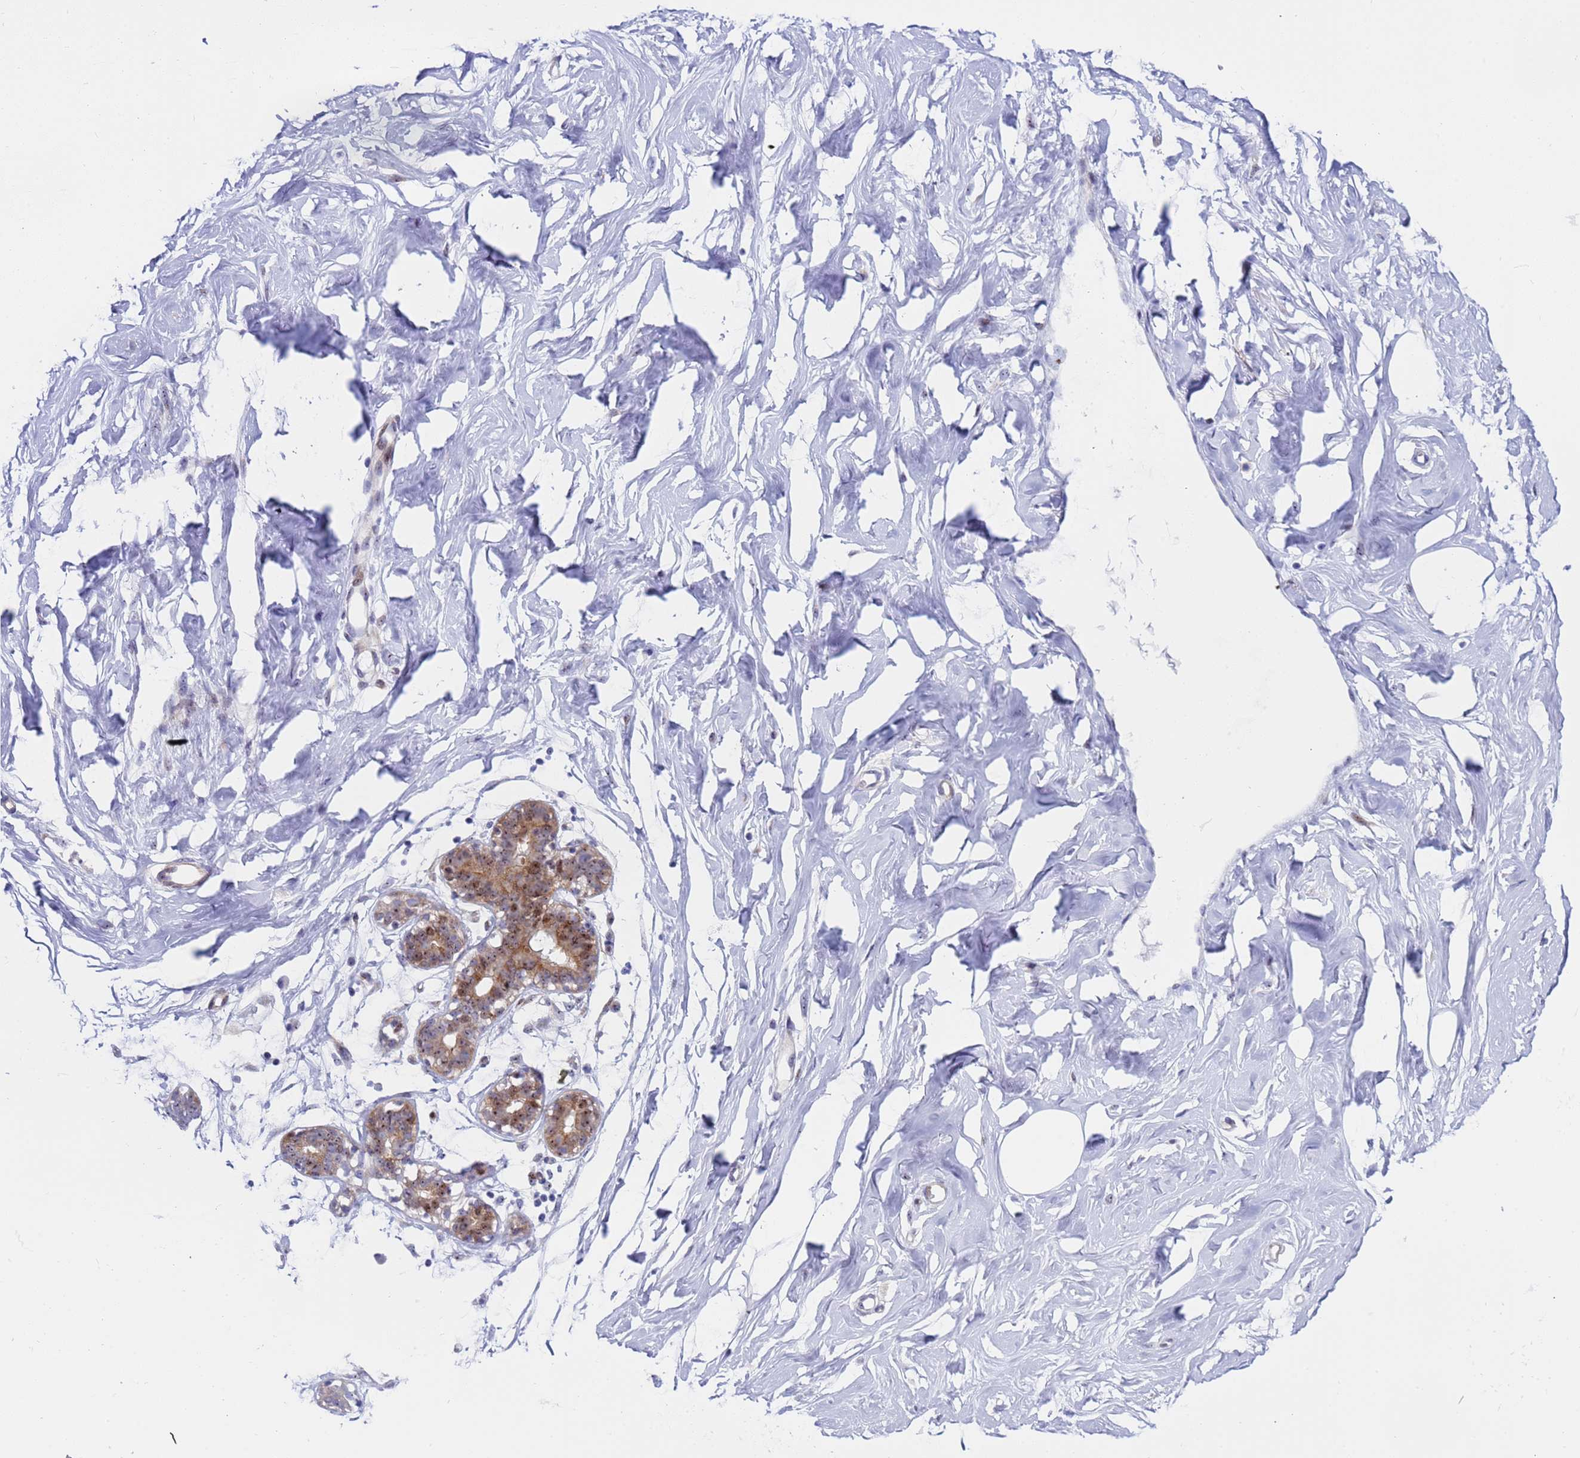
{"staining": {"intensity": "negative", "quantity": "none", "location": "none"}, "tissue": "breast", "cell_type": "Adipocytes", "image_type": "normal", "snomed": [{"axis": "morphology", "description": "Normal tissue, NOS"}, {"axis": "morphology", "description": "Adenoma, NOS"}, {"axis": "topography", "description": "Breast"}], "caption": "Adipocytes are negative for brown protein staining in benign breast. The staining was performed using DAB (3,3'-diaminobenzidine) to visualize the protein expression in brown, while the nuclei were stained in blue with hematoxylin (Magnification: 20x).", "gene": "POP5", "patient": {"sex": "female", "age": 23}}